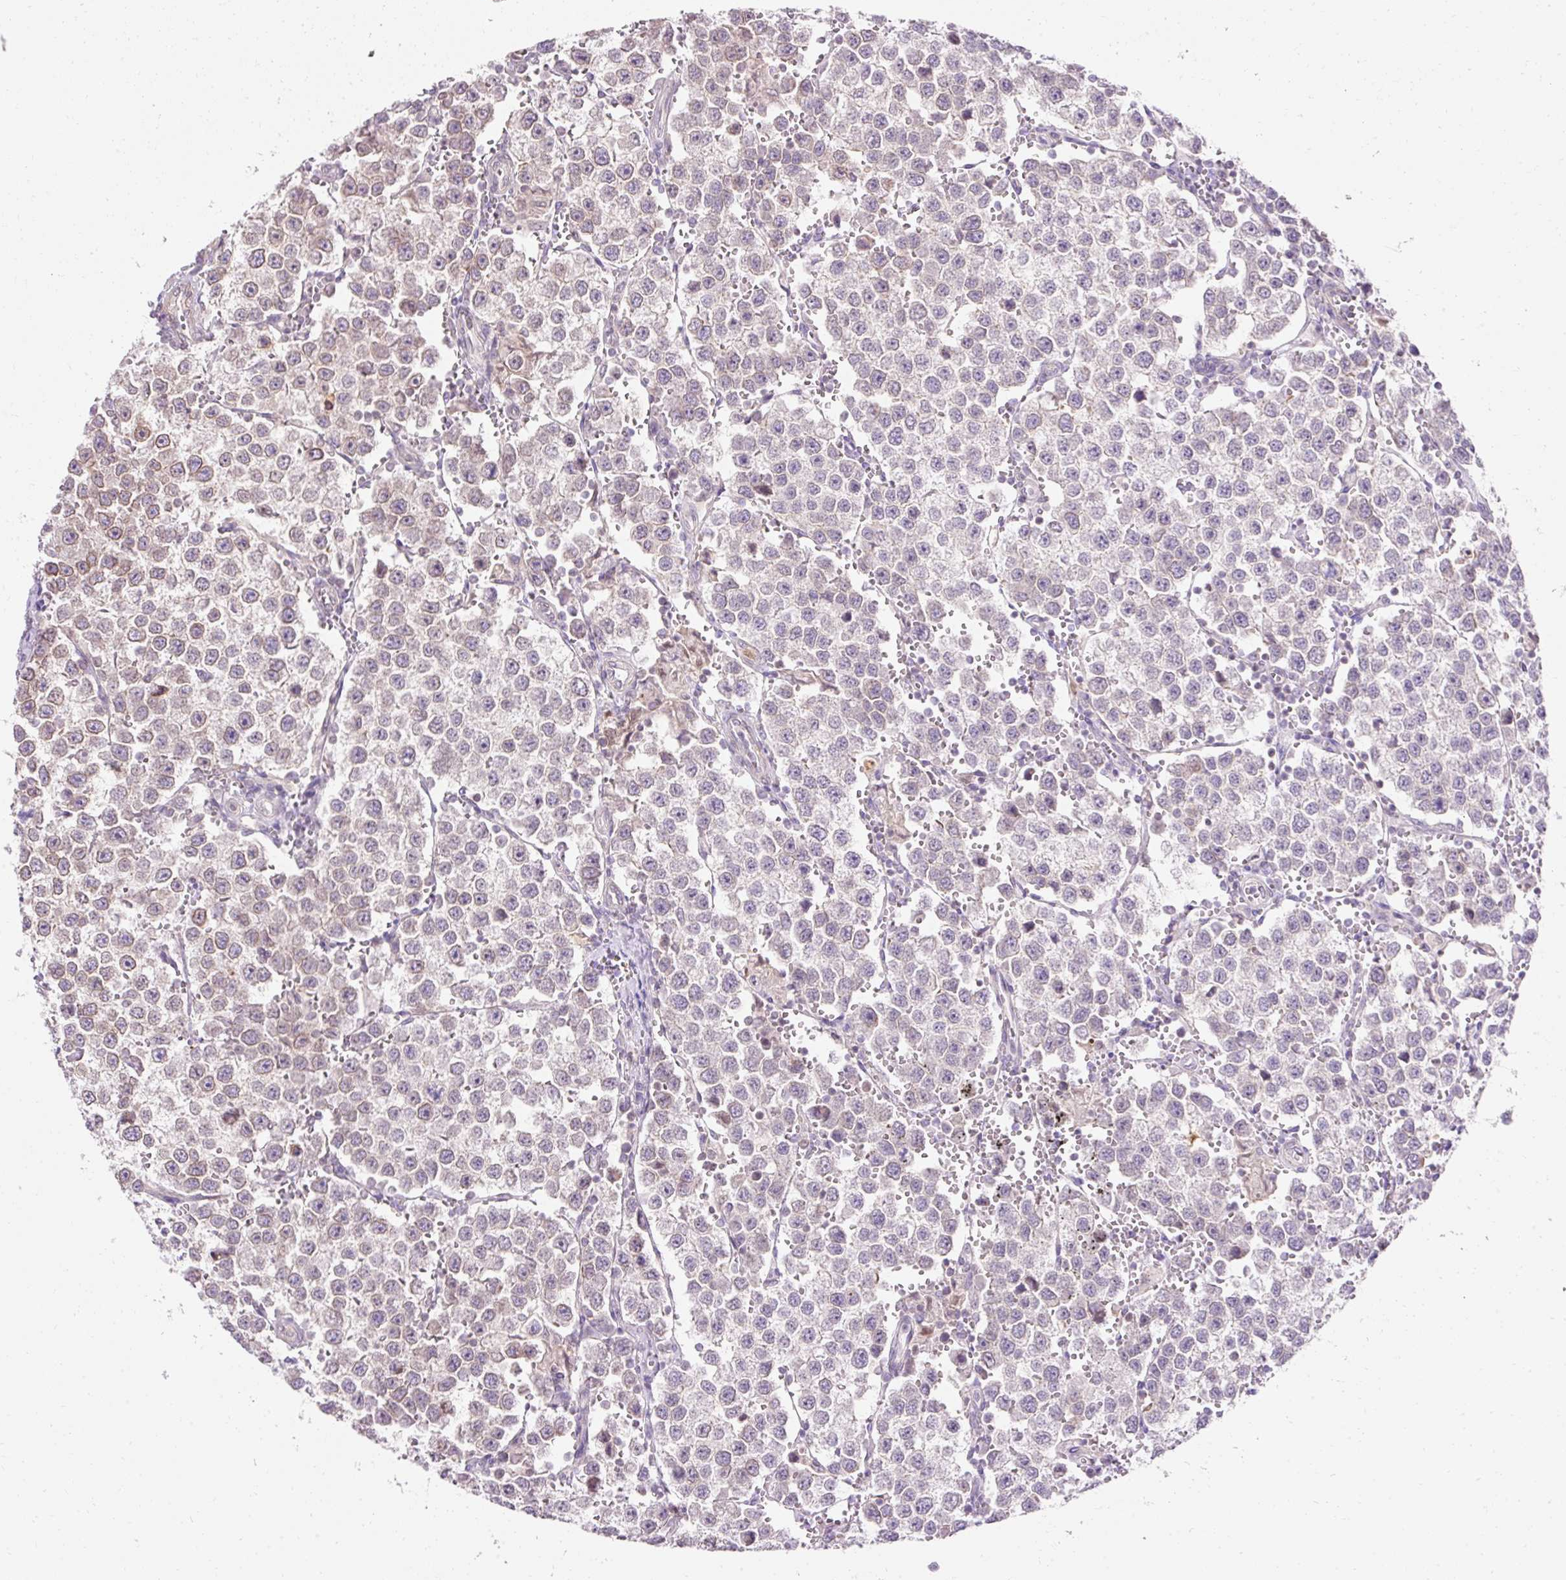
{"staining": {"intensity": "weak", "quantity": "<25%", "location": "cytoplasmic/membranous,nuclear"}, "tissue": "testis cancer", "cell_type": "Tumor cells", "image_type": "cancer", "snomed": [{"axis": "morphology", "description": "Seminoma, NOS"}, {"axis": "topography", "description": "Testis"}], "caption": "Histopathology image shows no significant protein staining in tumor cells of seminoma (testis).", "gene": "ZNF610", "patient": {"sex": "male", "age": 37}}